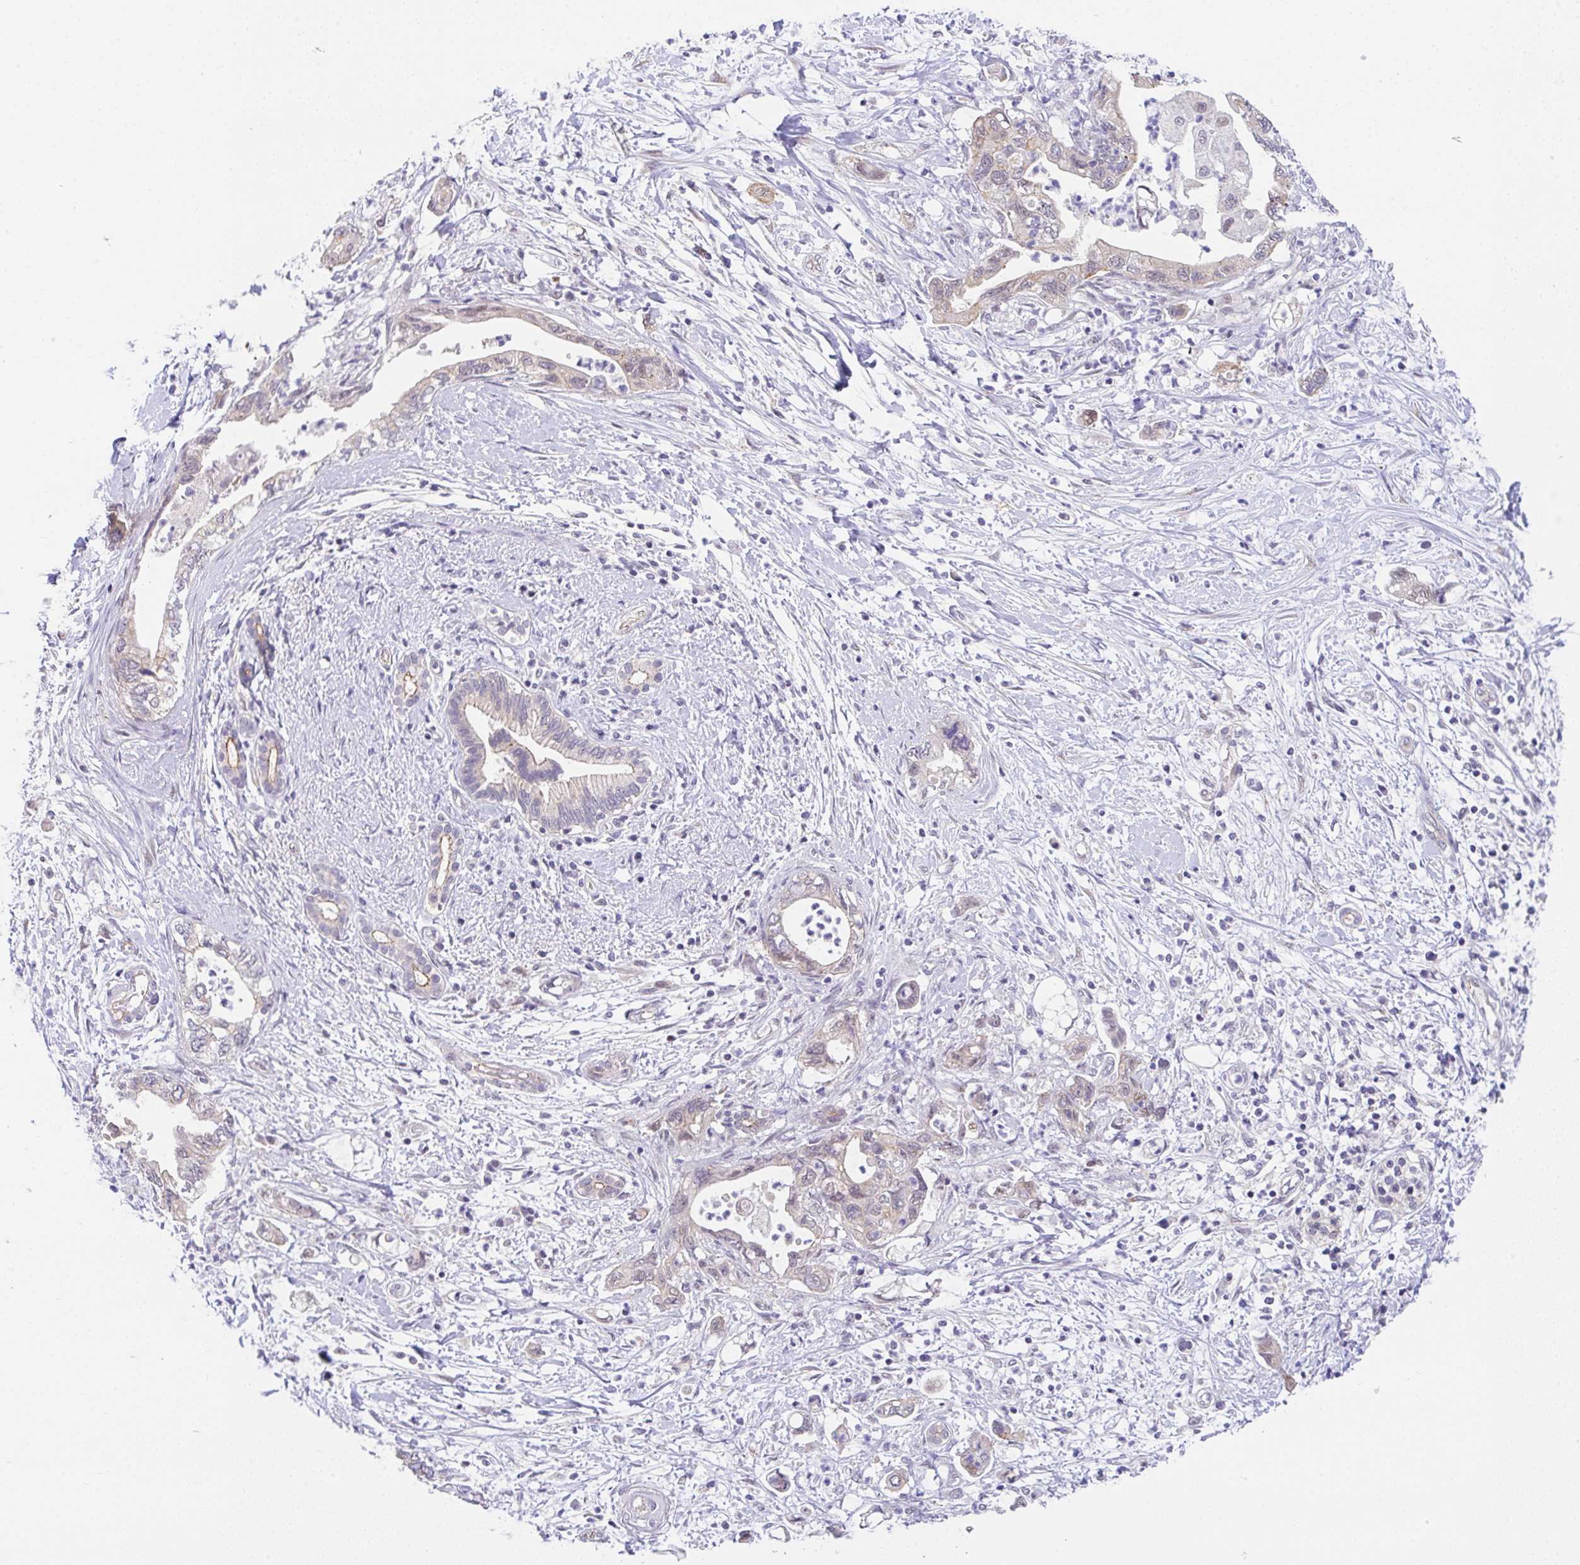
{"staining": {"intensity": "weak", "quantity": "<25%", "location": "cytoplasmic/membranous"}, "tissue": "pancreatic cancer", "cell_type": "Tumor cells", "image_type": "cancer", "snomed": [{"axis": "morphology", "description": "Adenocarcinoma, NOS"}, {"axis": "topography", "description": "Pancreas"}], "caption": "Immunohistochemical staining of pancreatic cancer displays no significant expression in tumor cells.", "gene": "CGNL1", "patient": {"sex": "female", "age": 73}}